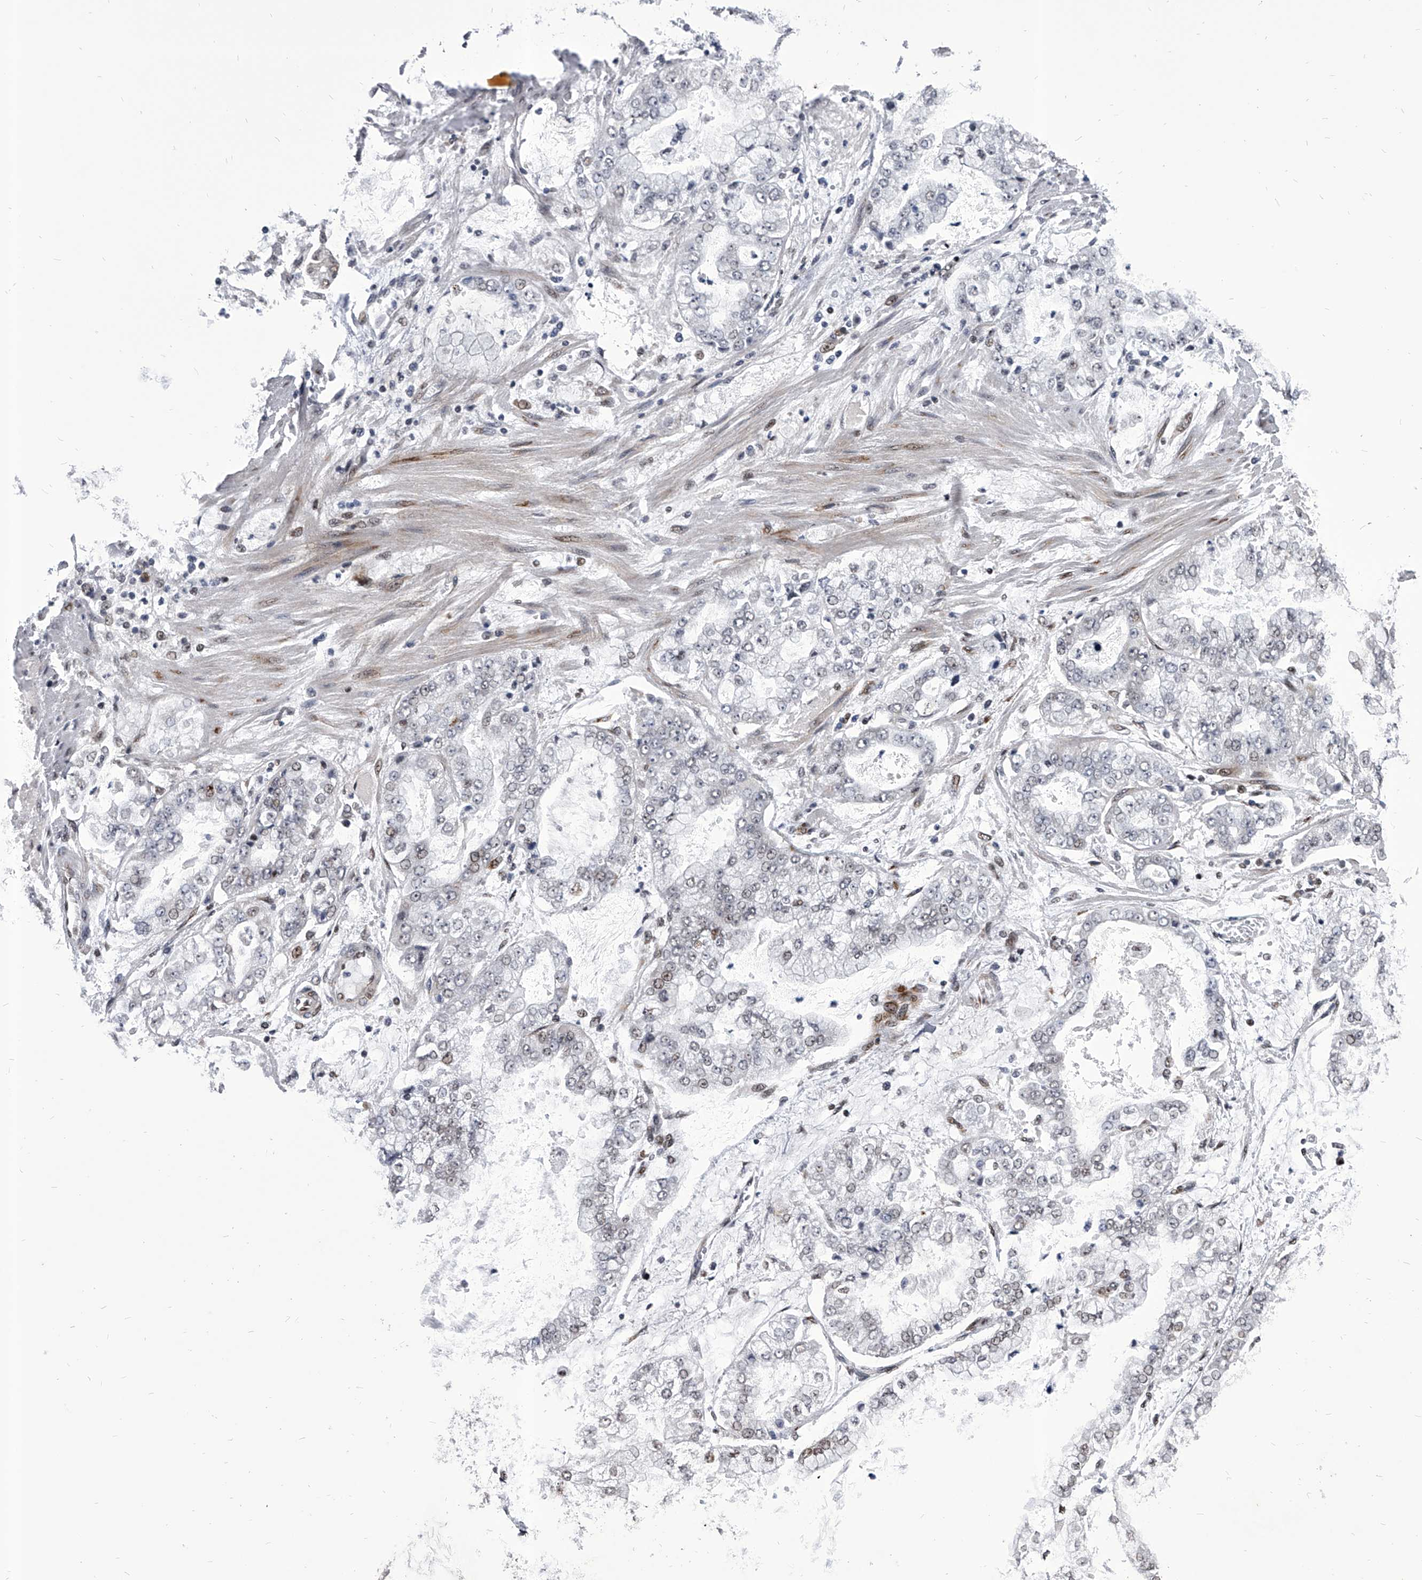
{"staining": {"intensity": "weak", "quantity": "<25%", "location": "nuclear"}, "tissue": "stomach cancer", "cell_type": "Tumor cells", "image_type": "cancer", "snomed": [{"axis": "morphology", "description": "Adenocarcinoma, NOS"}, {"axis": "topography", "description": "Stomach"}], "caption": "This is an immunohistochemistry (IHC) image of human stomach cancer. There is no expression in tumor cells.", "gene": "CMTR1", "patient": {"sex": "male", "age": 76}}